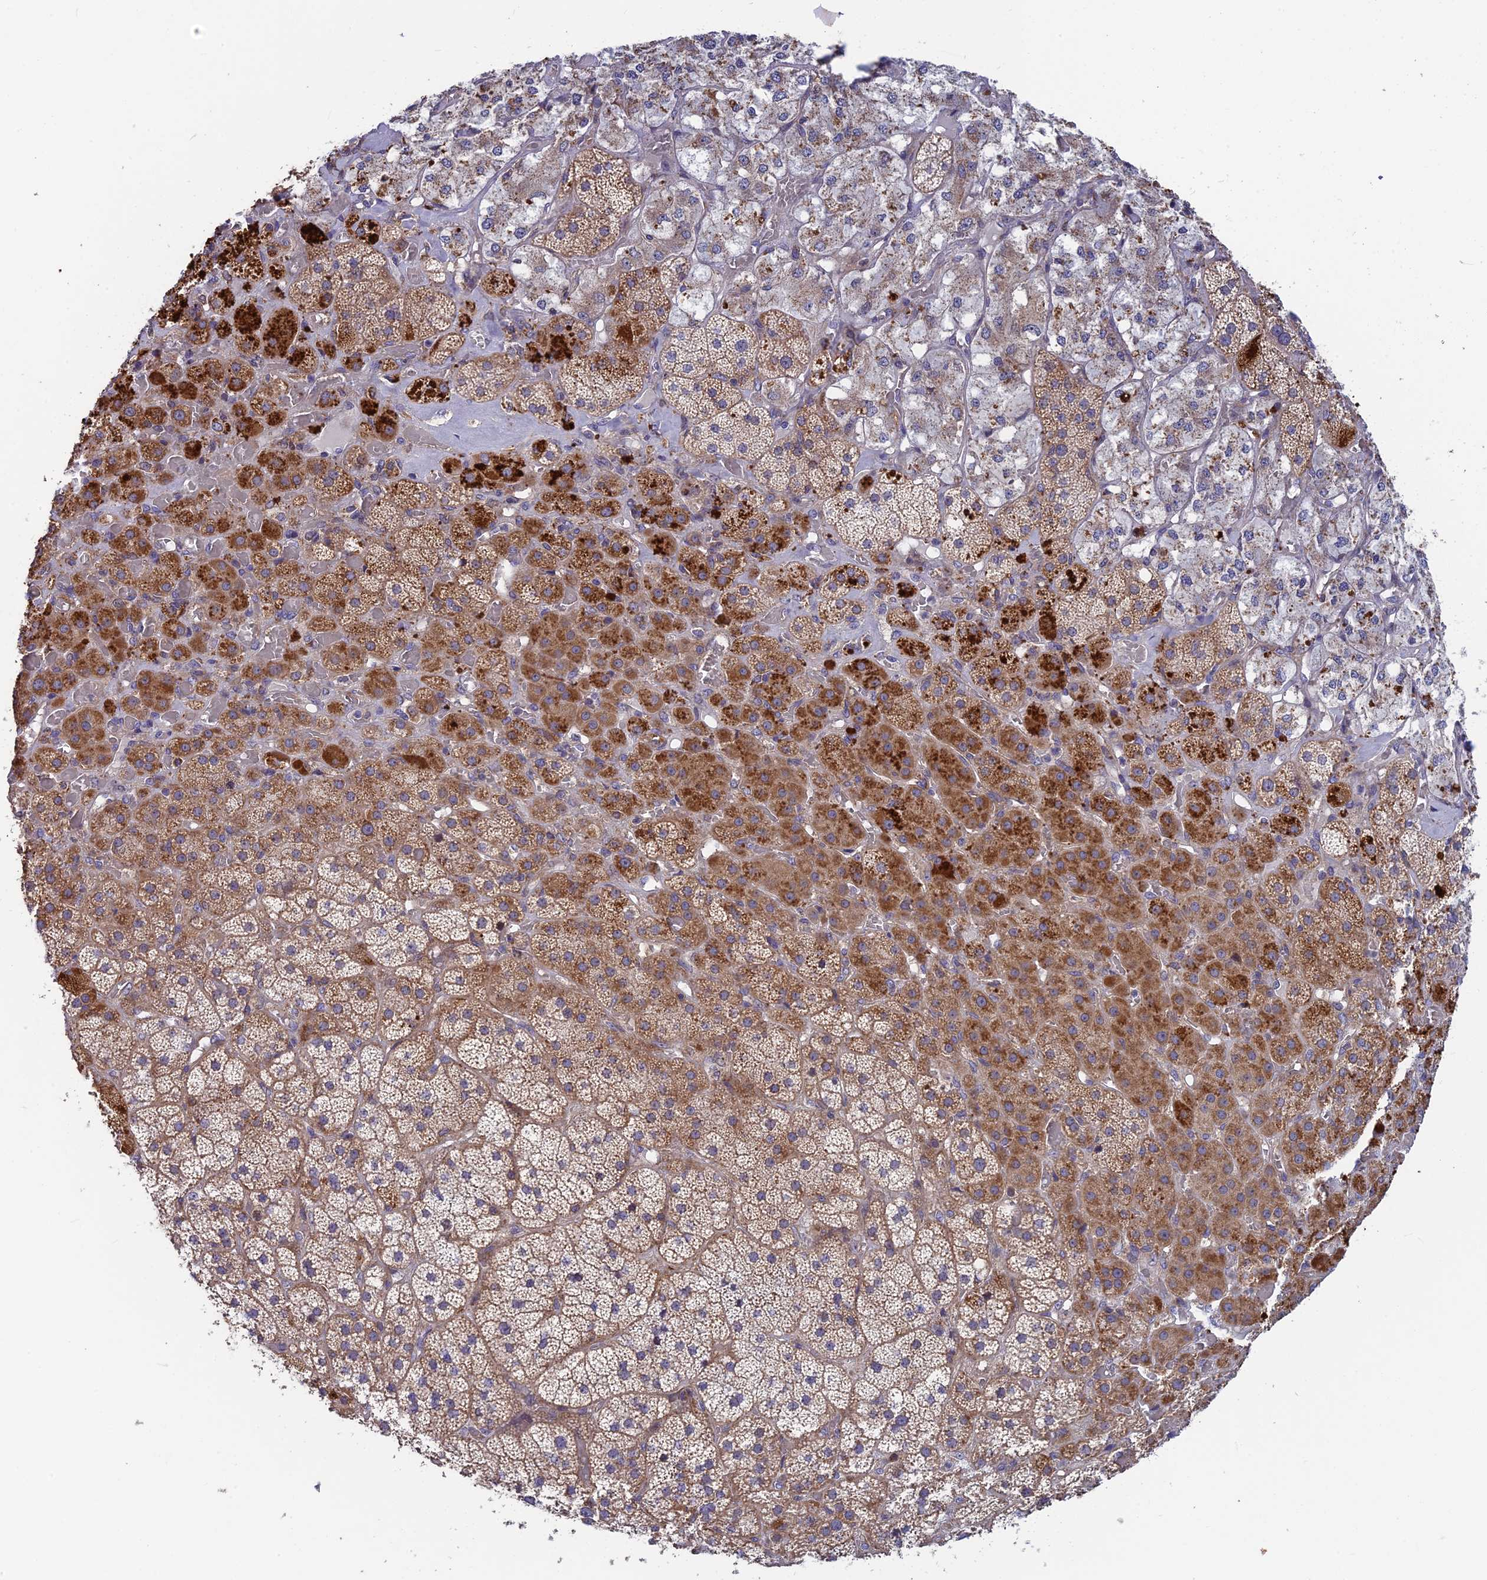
{"staining": {"intensity": "strong", "quantity": "25%-75%", "location": "cytoplasmic/membranous"}, "tissue": "adrenal gland", "cell_type": "Glandular cells", "image_type": "normal", "snomed": [{"axis": "morphology", "description": "Normal tissue, NOS"}, {"axis": "topography", "description": "Adrenal gland"}], "caption": "An immunohistochemistry micrograph of benign tissue is shown. Protein staining in brown labels strong cytoplasmic/membranous positivity in adrenal gland within glandular cells.", "gene": "BLTP2", "patient": {"sex": "male", "age": 57}}